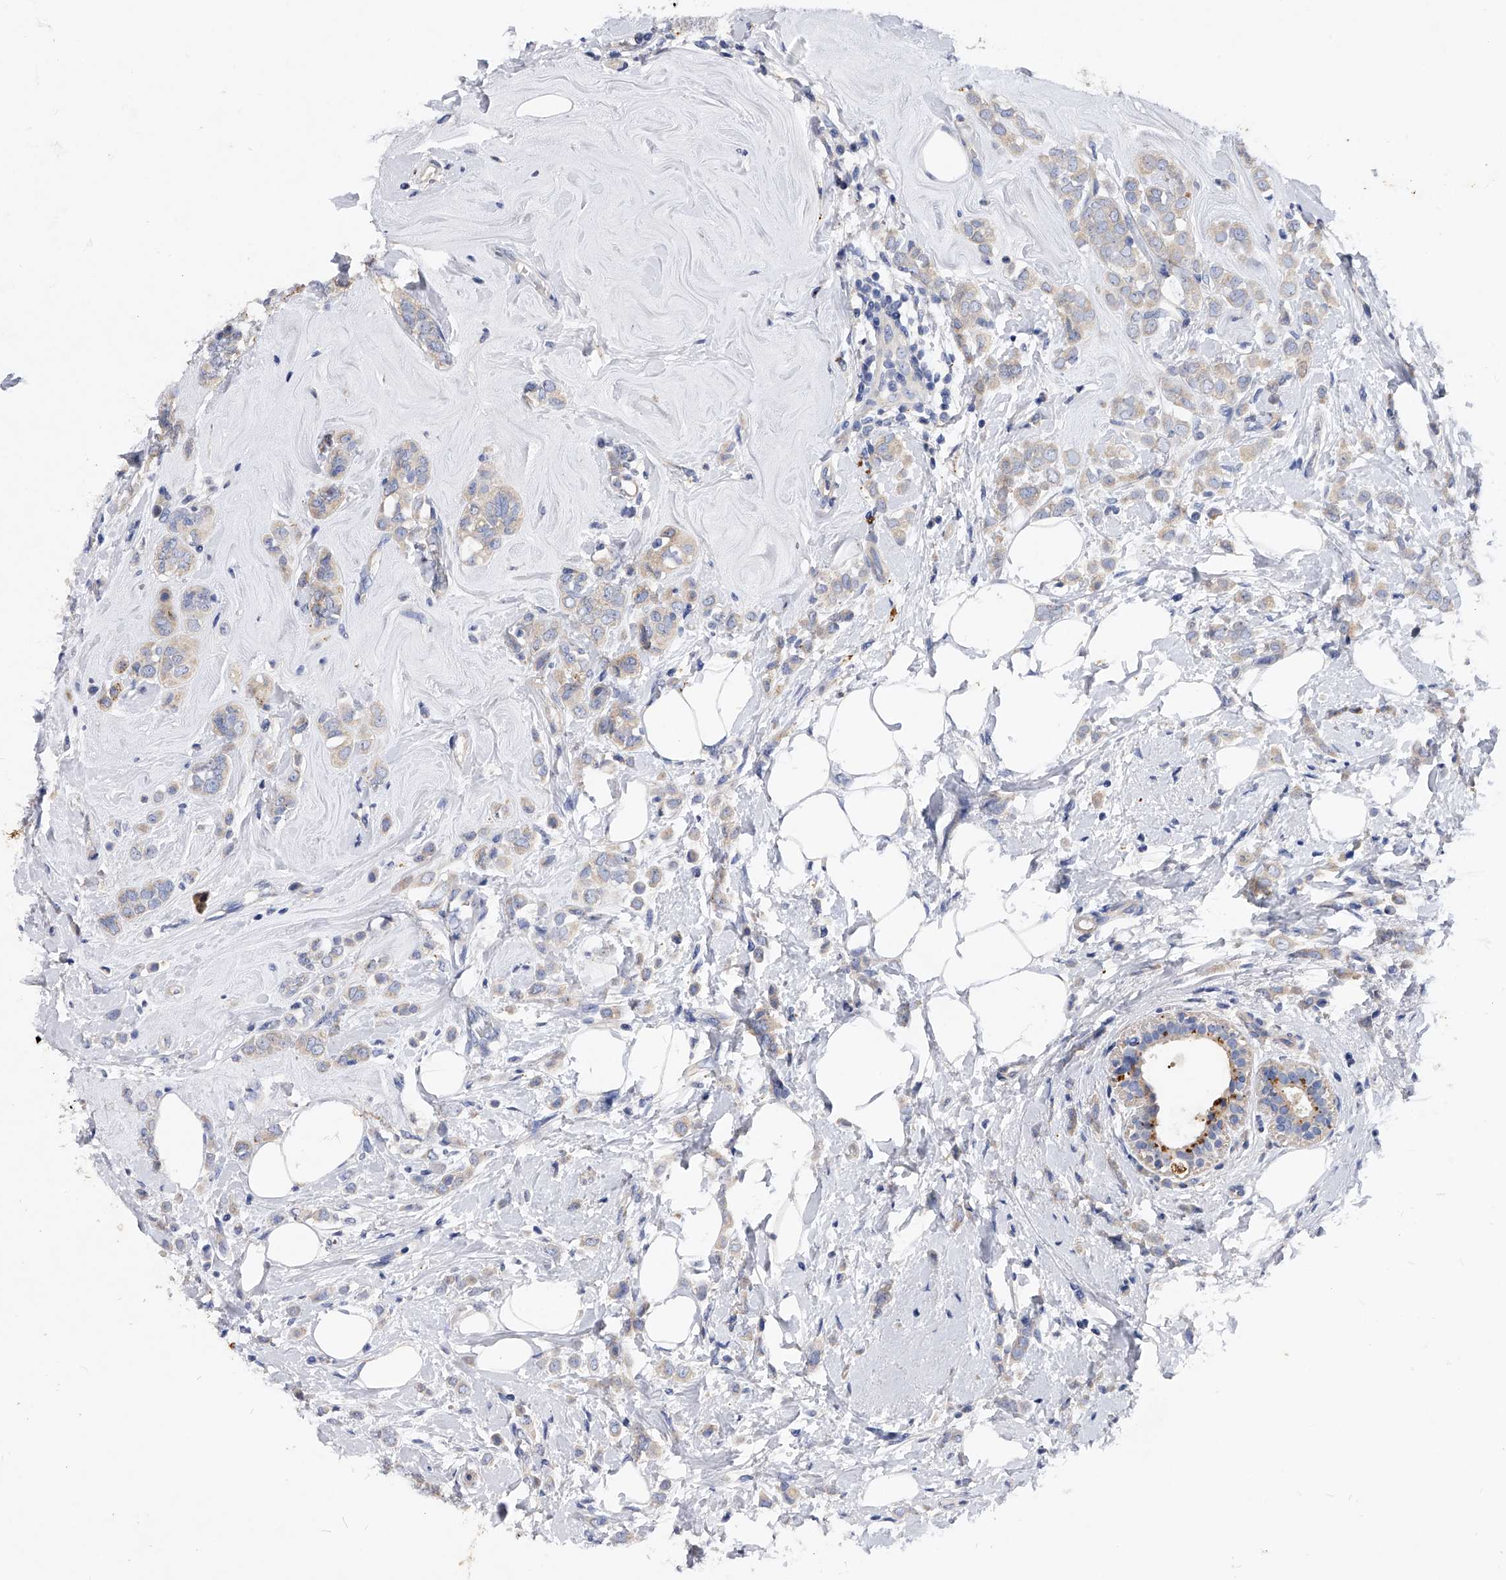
{"staining": {"intensity": "weak", "quantity": "<25%", "location": "cytoplasmic/membranous"}, "tissue": "breast cancer", "cell_type": "Tumor cells", "image_type": "cancer", "snomed": [{"axis": "morphology", "description": "Lobular carcinoma"}, {"axis": "topography", "description": "Breast"}], "caption": "A micrograph of human breast cancer (lobular carcinoma) is negative for staining in tumor cells.", "gene": "PPP5C", "patient": {"sex": "female", "age": 47}}